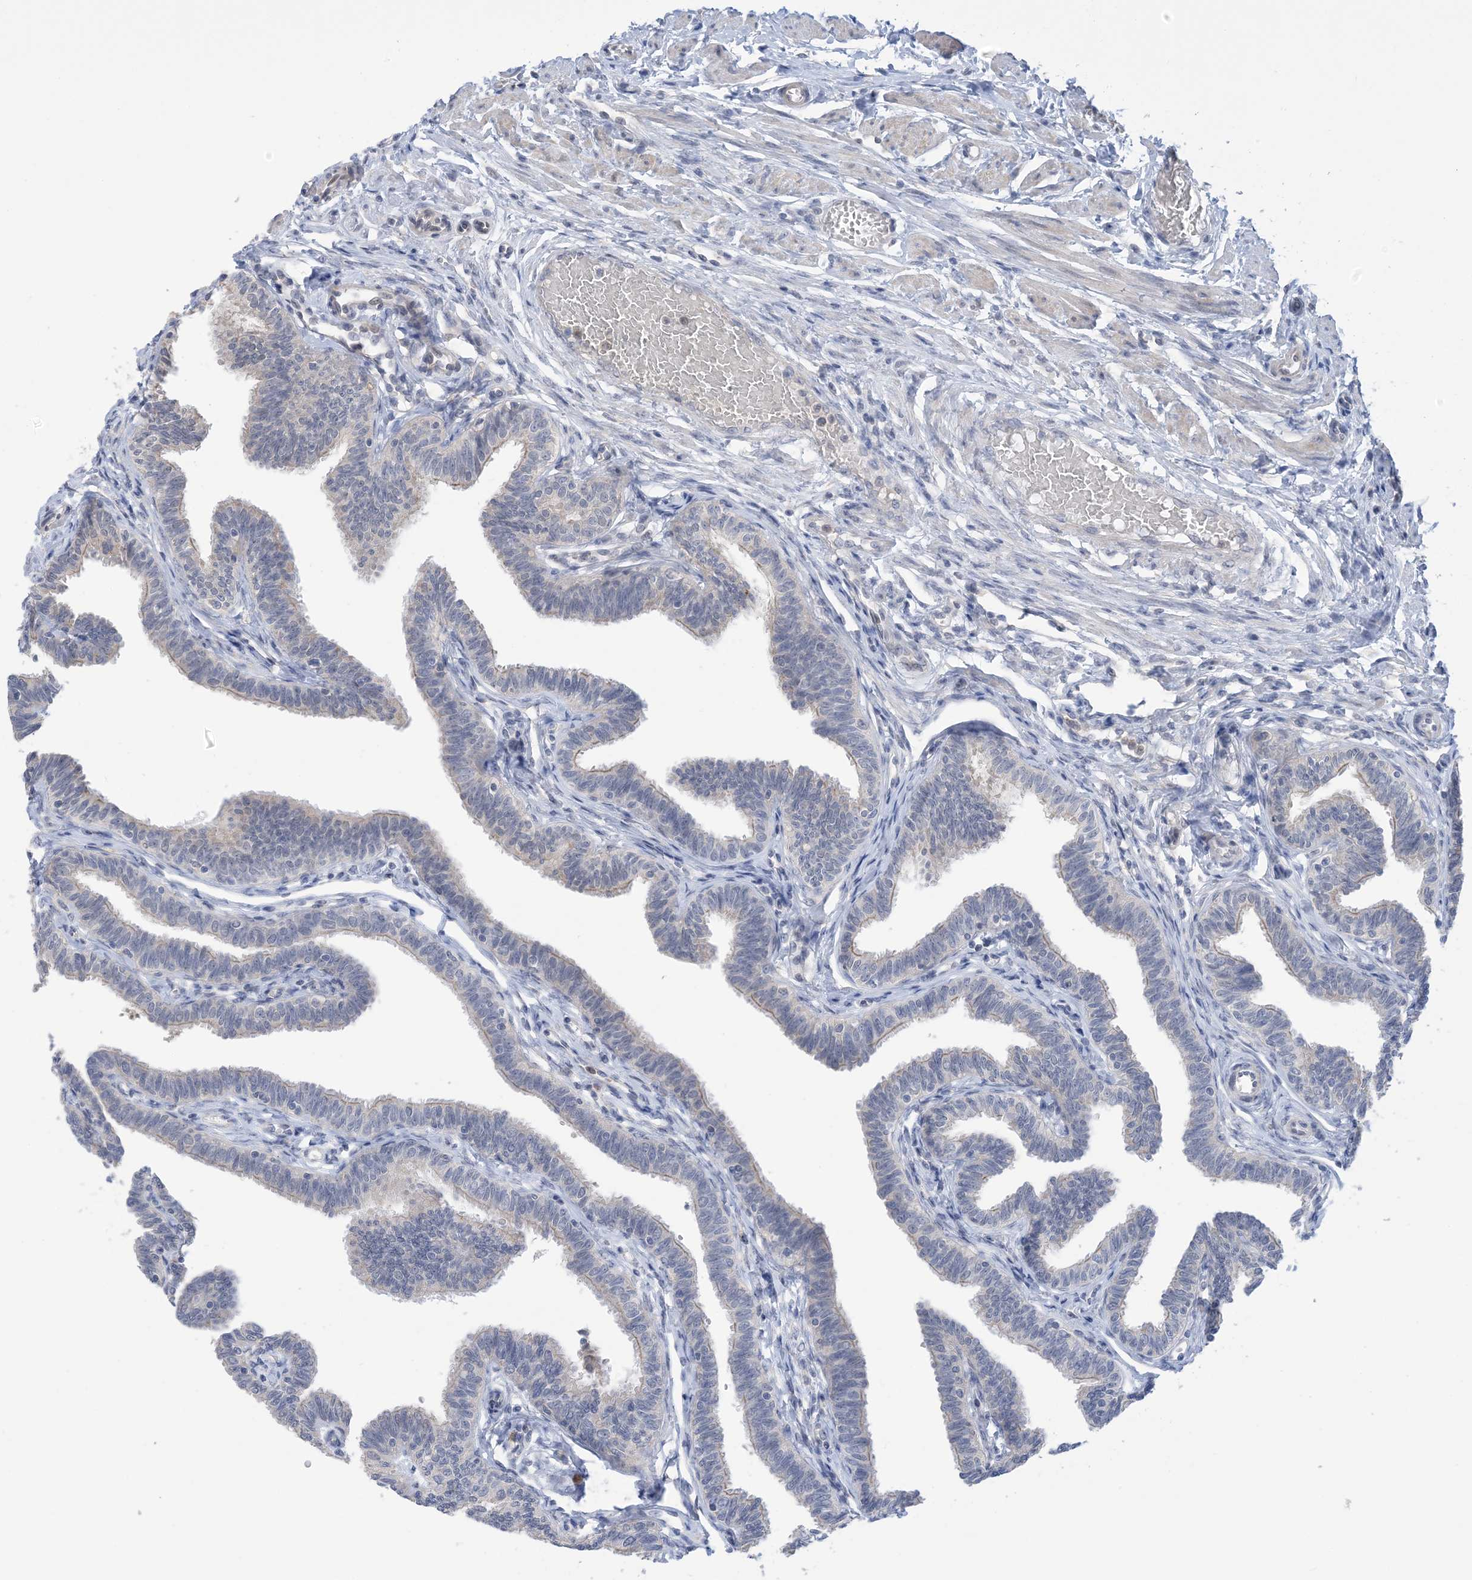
{"staining": {"intensity": "weak", "quantity": "<25%", "location": "cytoplasmic/membranous"}, "tissue": "fallopian tube", "cell_type": "Glandular cells", "image_type": "normal", "snomed": [{"axis": "morphology", "description": "Normal tissue, NOS"}, {"axis": "topography", "description": "Fallopian tube"}, {"axis": "topography", "description": "Ovary"}], "caption": "The photomicrograph demonstrates no significant expression in glandular cells of fallopian tube.", "gene": "TTYH1", "patient": {"sex": "female", "age": 23}}